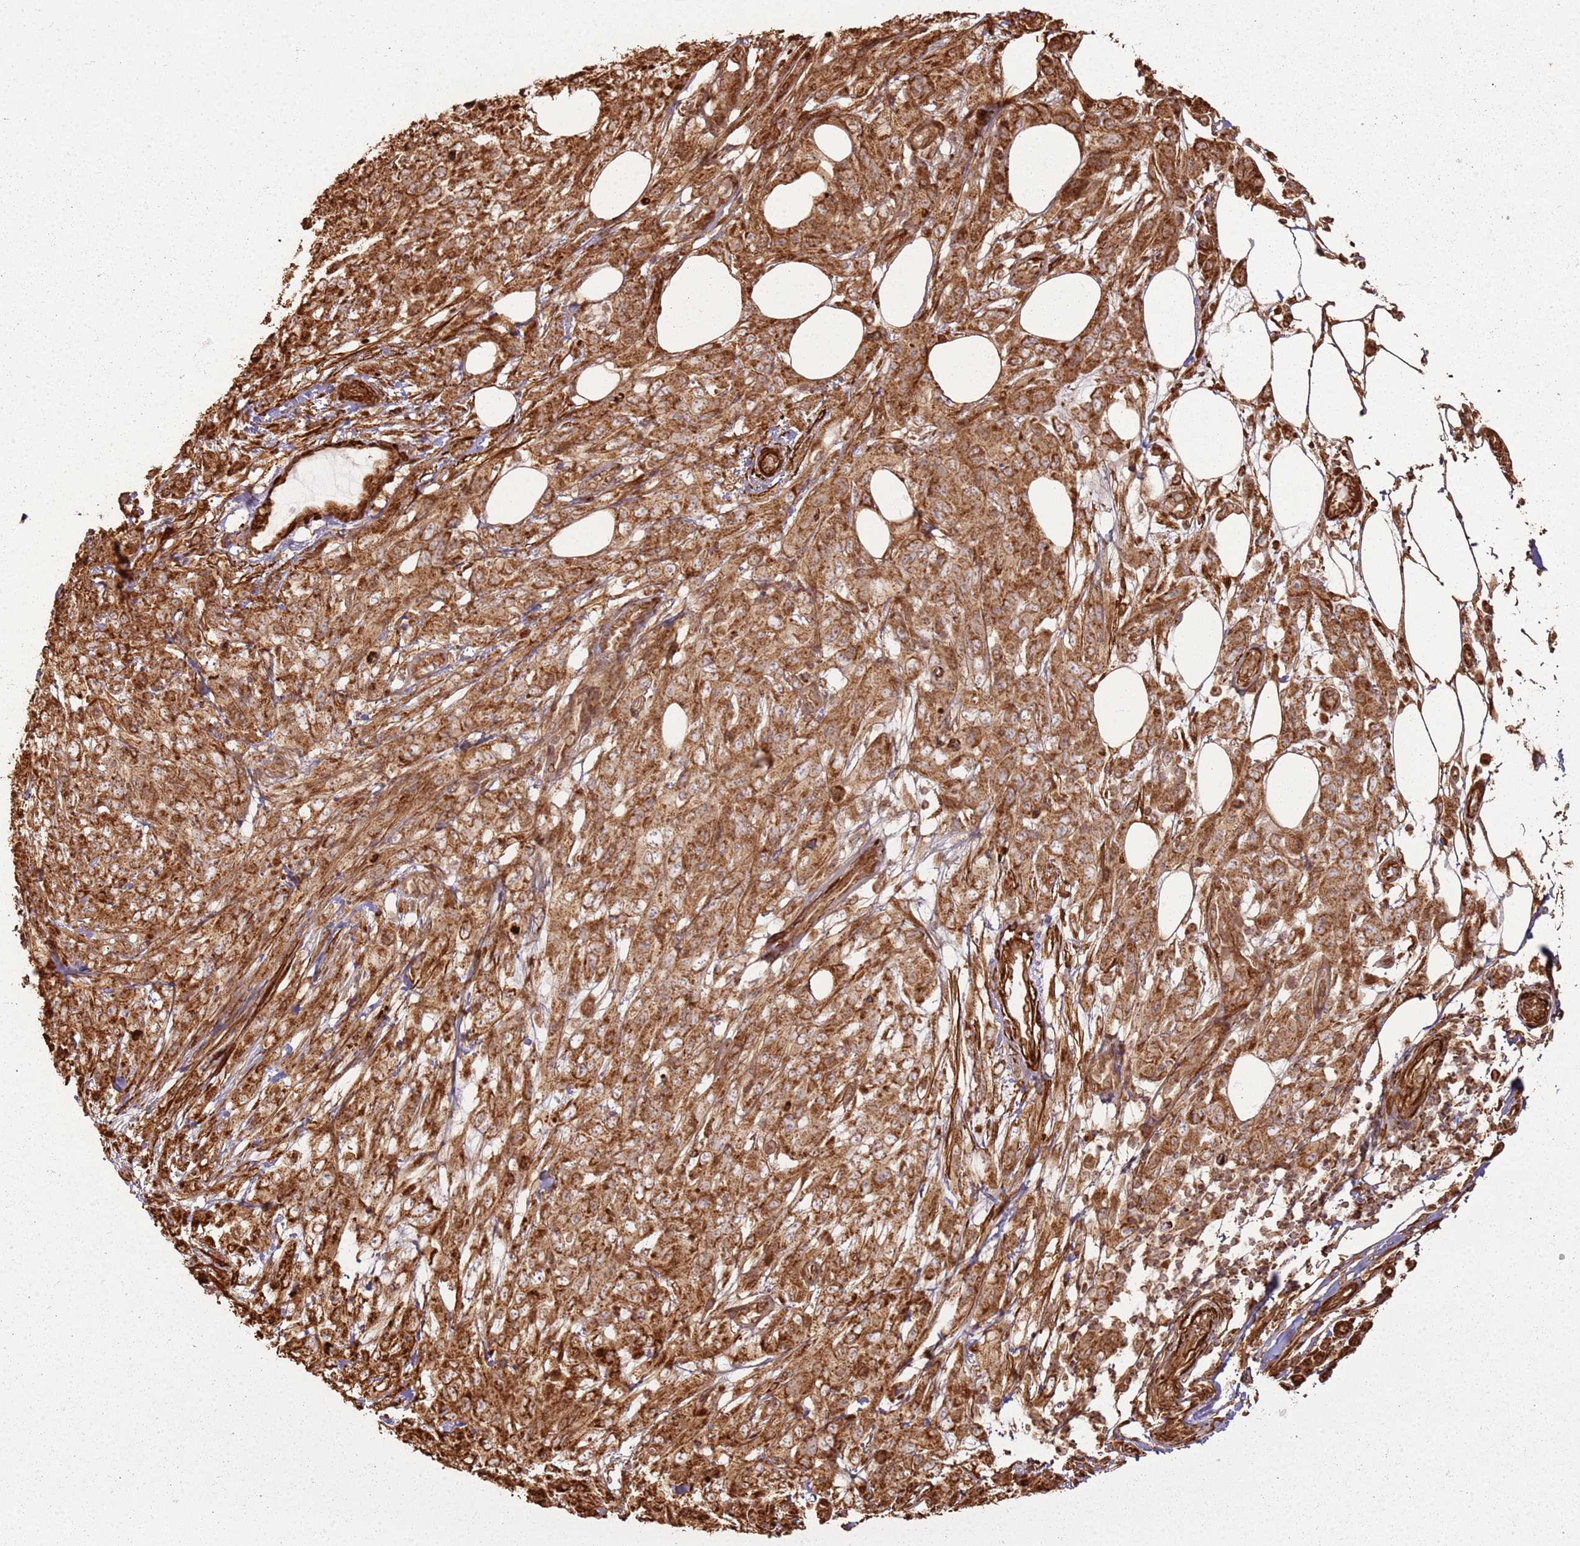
{"staining": {"intensity": "strong", "quantity": ">75%", "location": "cytoplasmic/membranous"}, "tissue": "melanoma", "cell_type": "Tumor cells", "image_type": "cancer", "snomed": [{"axis": "morphology", "description": "Normal morphology"}, {"axis": "morphology", "description": "Malignant melanoma, NOS"}, {"axis": "topography", "description": "Skin"}], "caption": "Malignant melanoma stained with a protein marker shows strong staining in tumor cells.", "gene": "DDX59", "patient": {"sex": "female", "age": 72}}